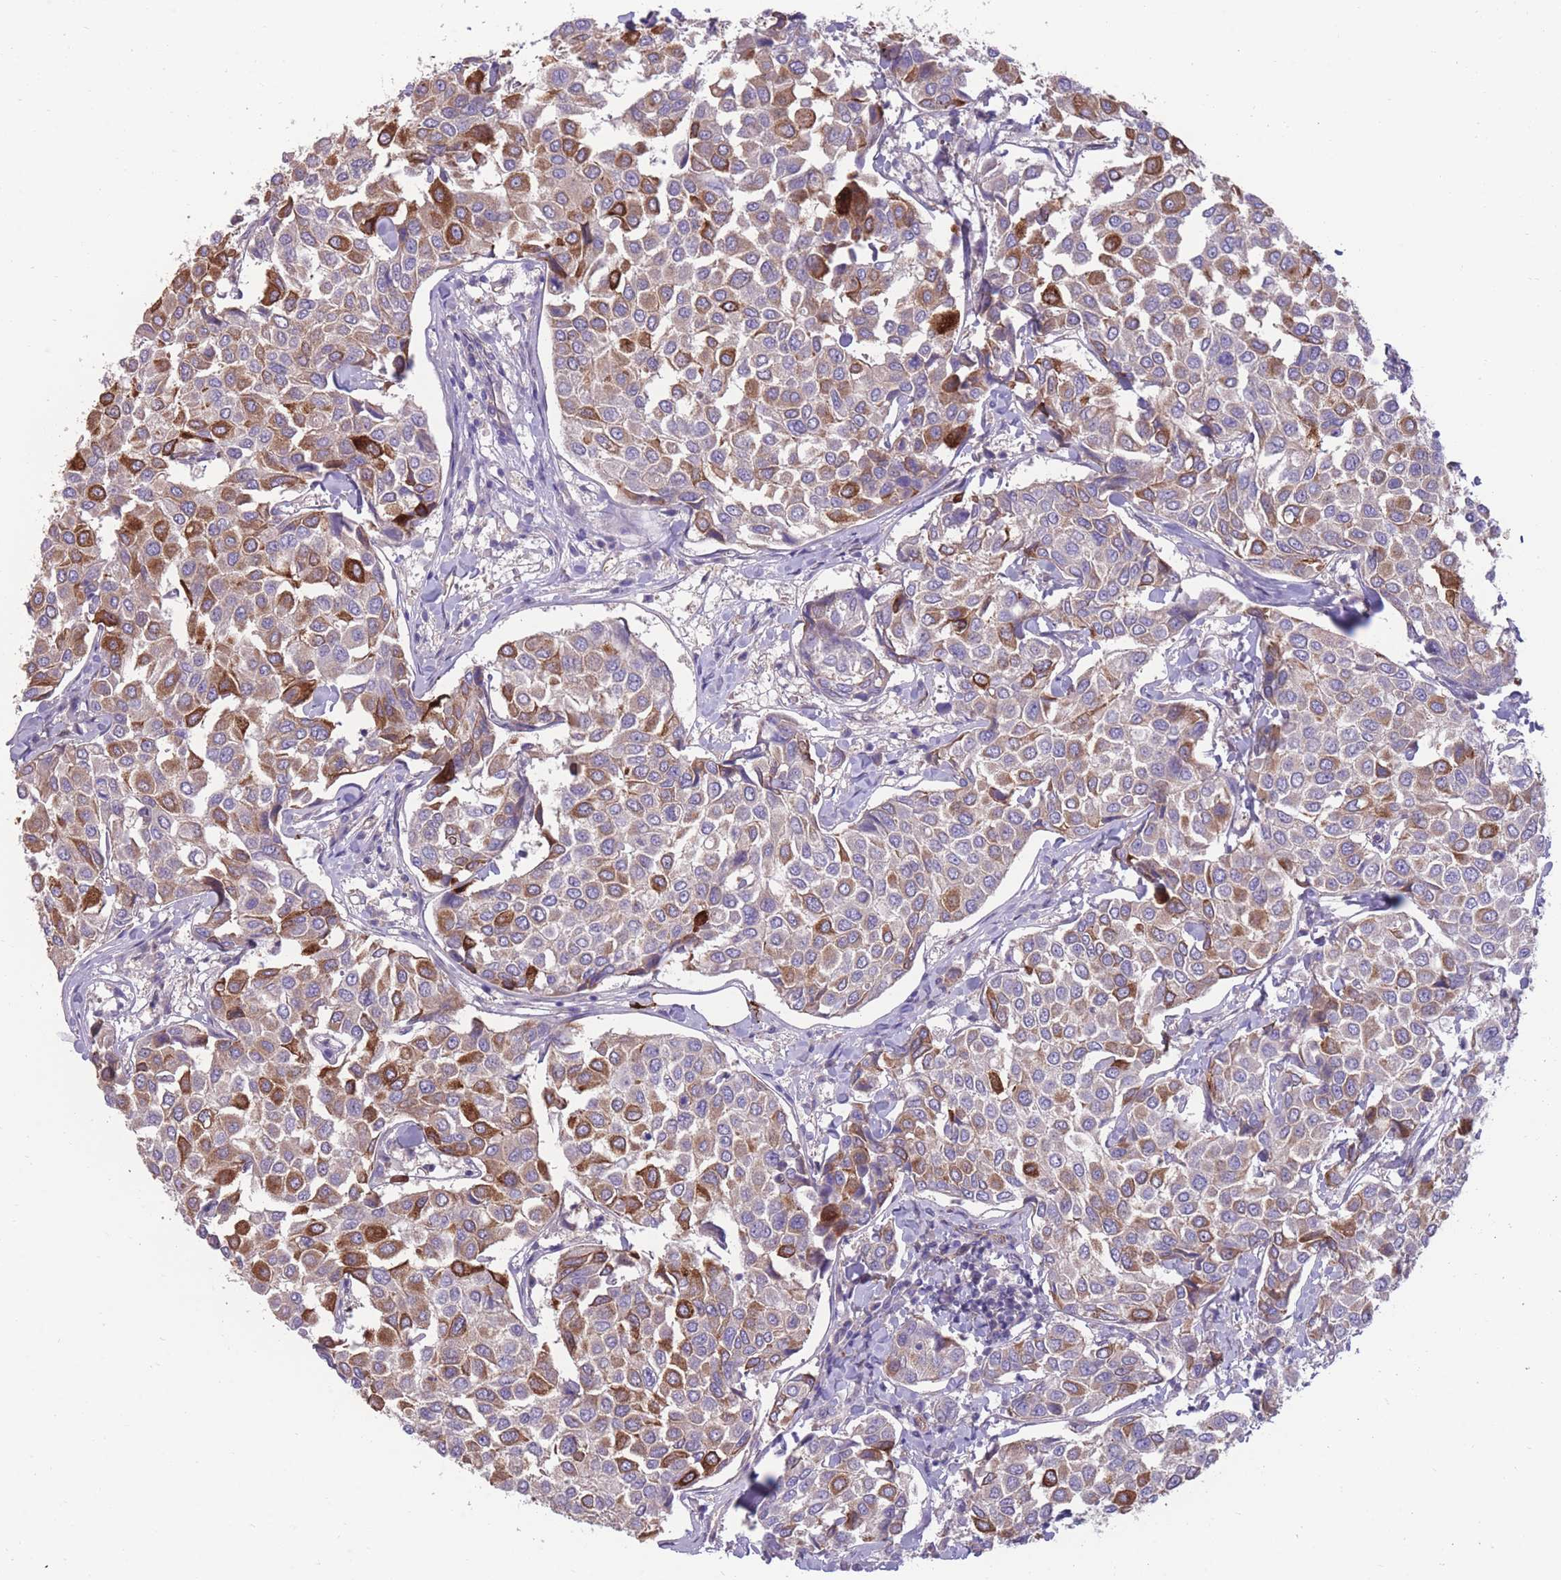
{"staining": {"intensity": "strong", "quantity": "<25%", "location": "cytoplasmic/membranous"}, "tissue": "breast cancer", "cell_type": "Tumor cells", "image_type": "cancer", "snomed": [{"axis": "morphology", "description": "Duct carcinoma"}, {"axis": "topography", "description": "Breast"}], "caption": "Breast cancer was stained to show a protein in brown. There is medium levels of strong cytoplasmic/membranous staining in about <25% of tumor cells.", "gene": "RGS11", "patient": {"sex": "female", "age": 55}}